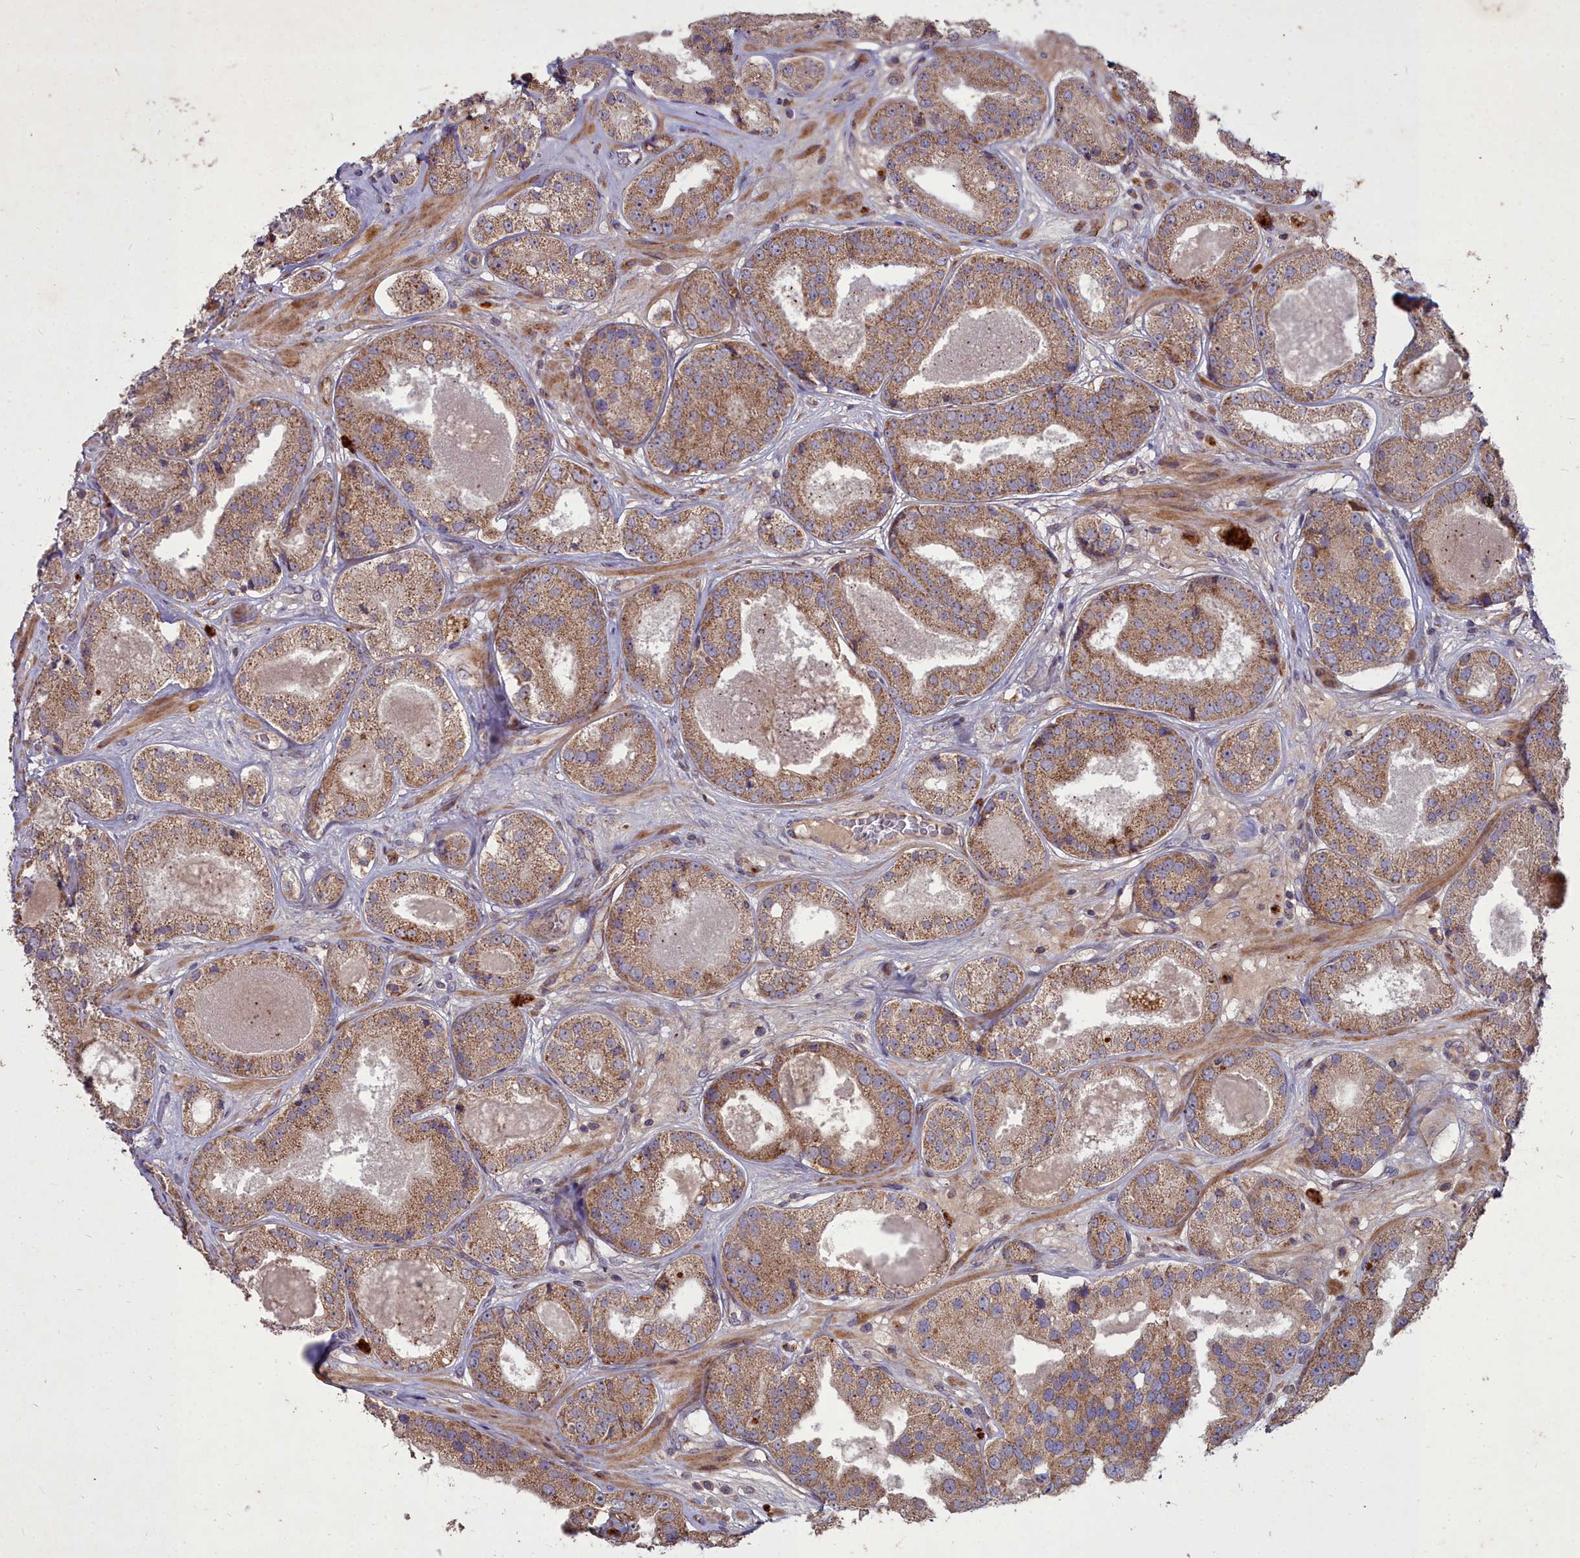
{"staining": {"intensity": "moderate", "quantity": ">75%", "location": "cytoplasmic/membranous"}, "tissue": "prostate cancer", "cell_type": "Tumor cells", "image_type": "cancer", "snomed": [{"axis": "morphology", "description": "Adenocarcinoma, High grade"}, {"axis": "topography", "description": "Prostate"}], "caption": "Protein expression analysis of human adenocarcinoma (high-grade) (prostate) reveals moderate cytoplasmic/membranous staining in about >75% of tumor cells.", "gene": "COX11", "patient": {"sex": "male", "age": 63}}